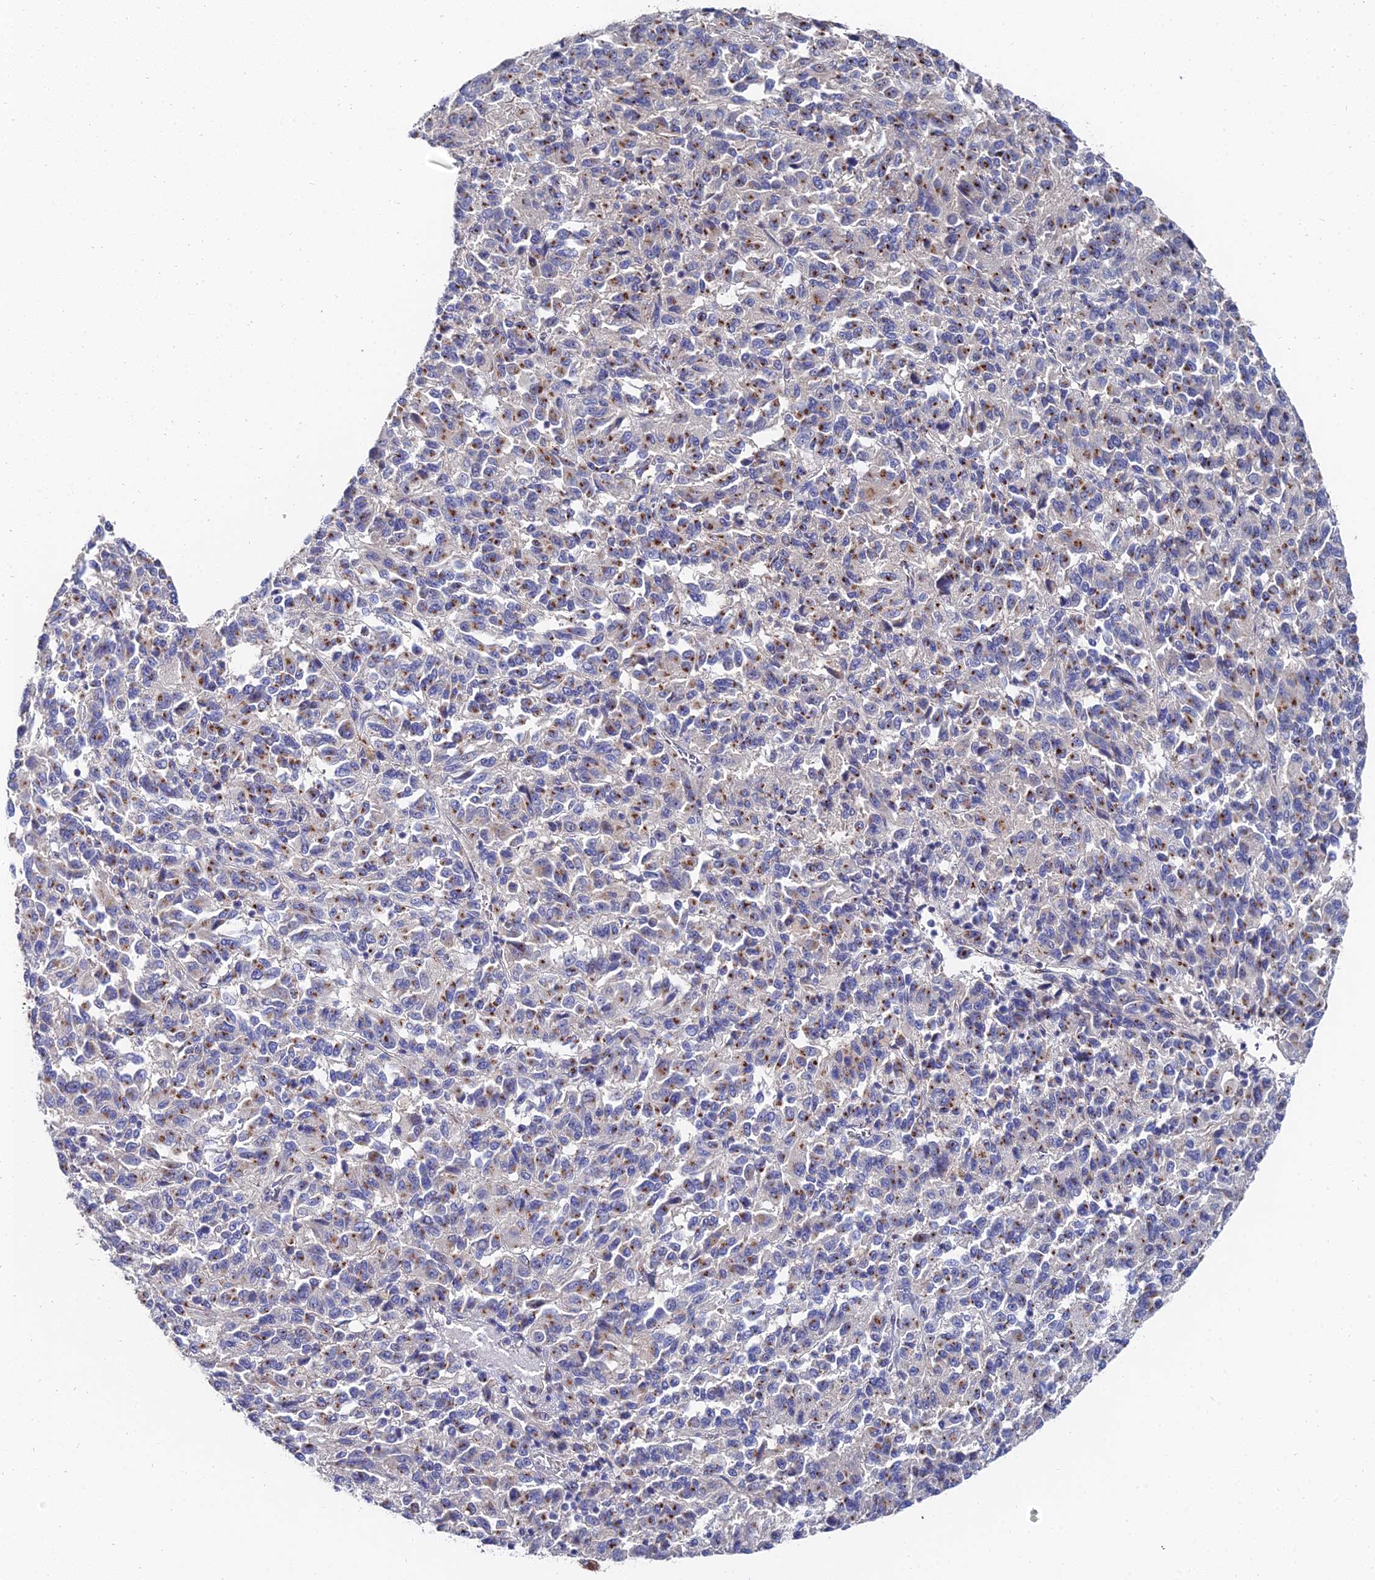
{"staining": {"intensity": "moderate", "quantity": "25%-75%", "location": "cytoplasmic/membranous"}, "tissue": "melanoma", "cell_type": "Tumor cells", "image_type": "cancer", "snomed": [{"axis": "morphology", "description": "Malignant melanoma, Metastatic site"}, {"axis": "topography", "description": "Lung"}], "caption": "IHC histopathology image of neoplastic tissue: human malignant melanoma (metastatic site) stained using immunohistochemistry exhibits medium levels of moderate protein expression localized specifically in the cytoplasmic/membranous of tumor cells, appearing as a cytoplasmic/membranous brown color.", "gene": "BORCS8", "patient": {"sex": "male", "age": 64}}